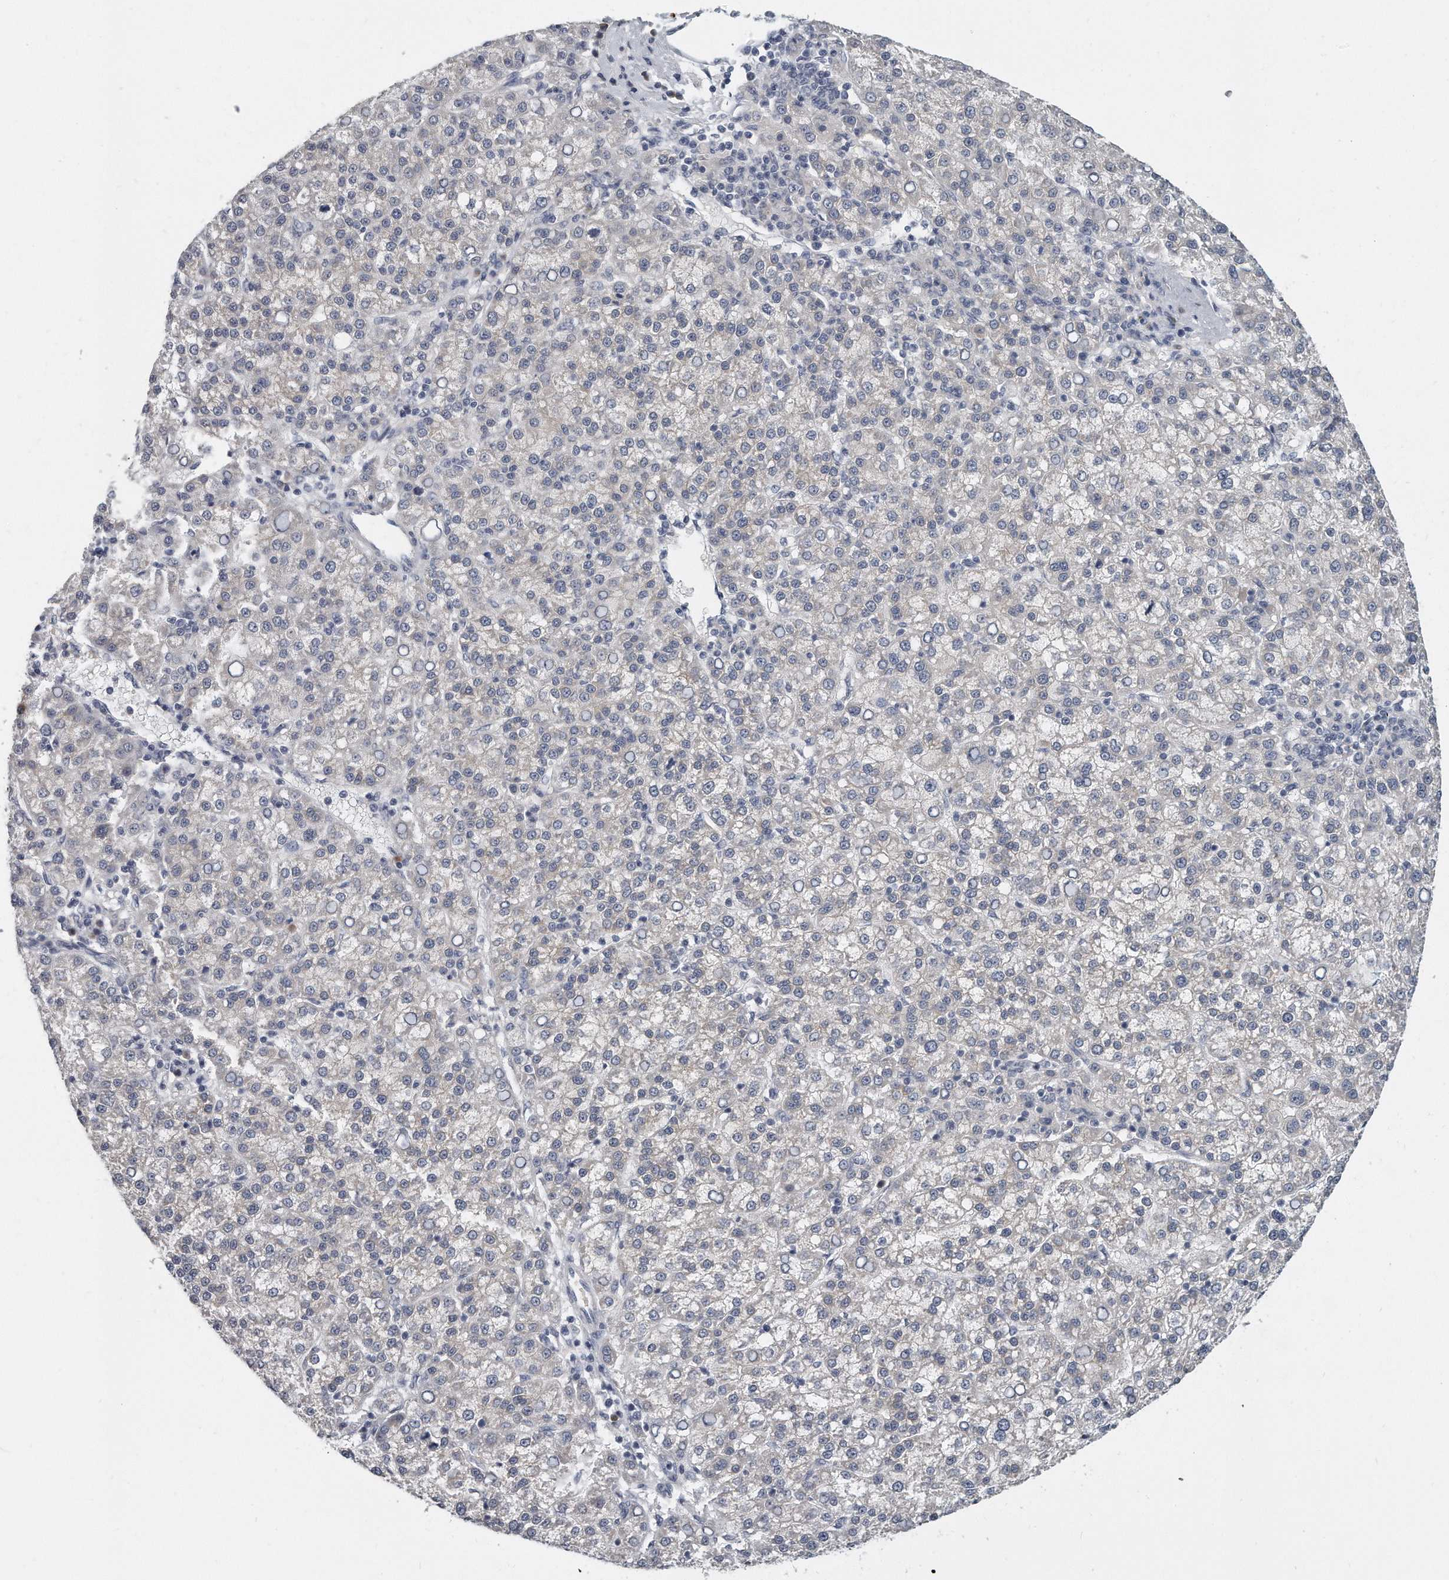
{"staining": {"intensity": "negative", "quantity": "none", "location": "none"}, "tissue": "liver cancer", "cell_type": "Tumor cells", "image_type": "cancer", "snomed": [{"axis": "morphology", "description": "Carcinoma, Hepatocellular, NOS"}, {"axis": "topography", "description": "Liver"}], "caption": "A photomicrograph of human liver cancer is negative for staining in tumor cells.", "gene": "PLEKHA6", "patient": {"sex": "female", "age": 58}}